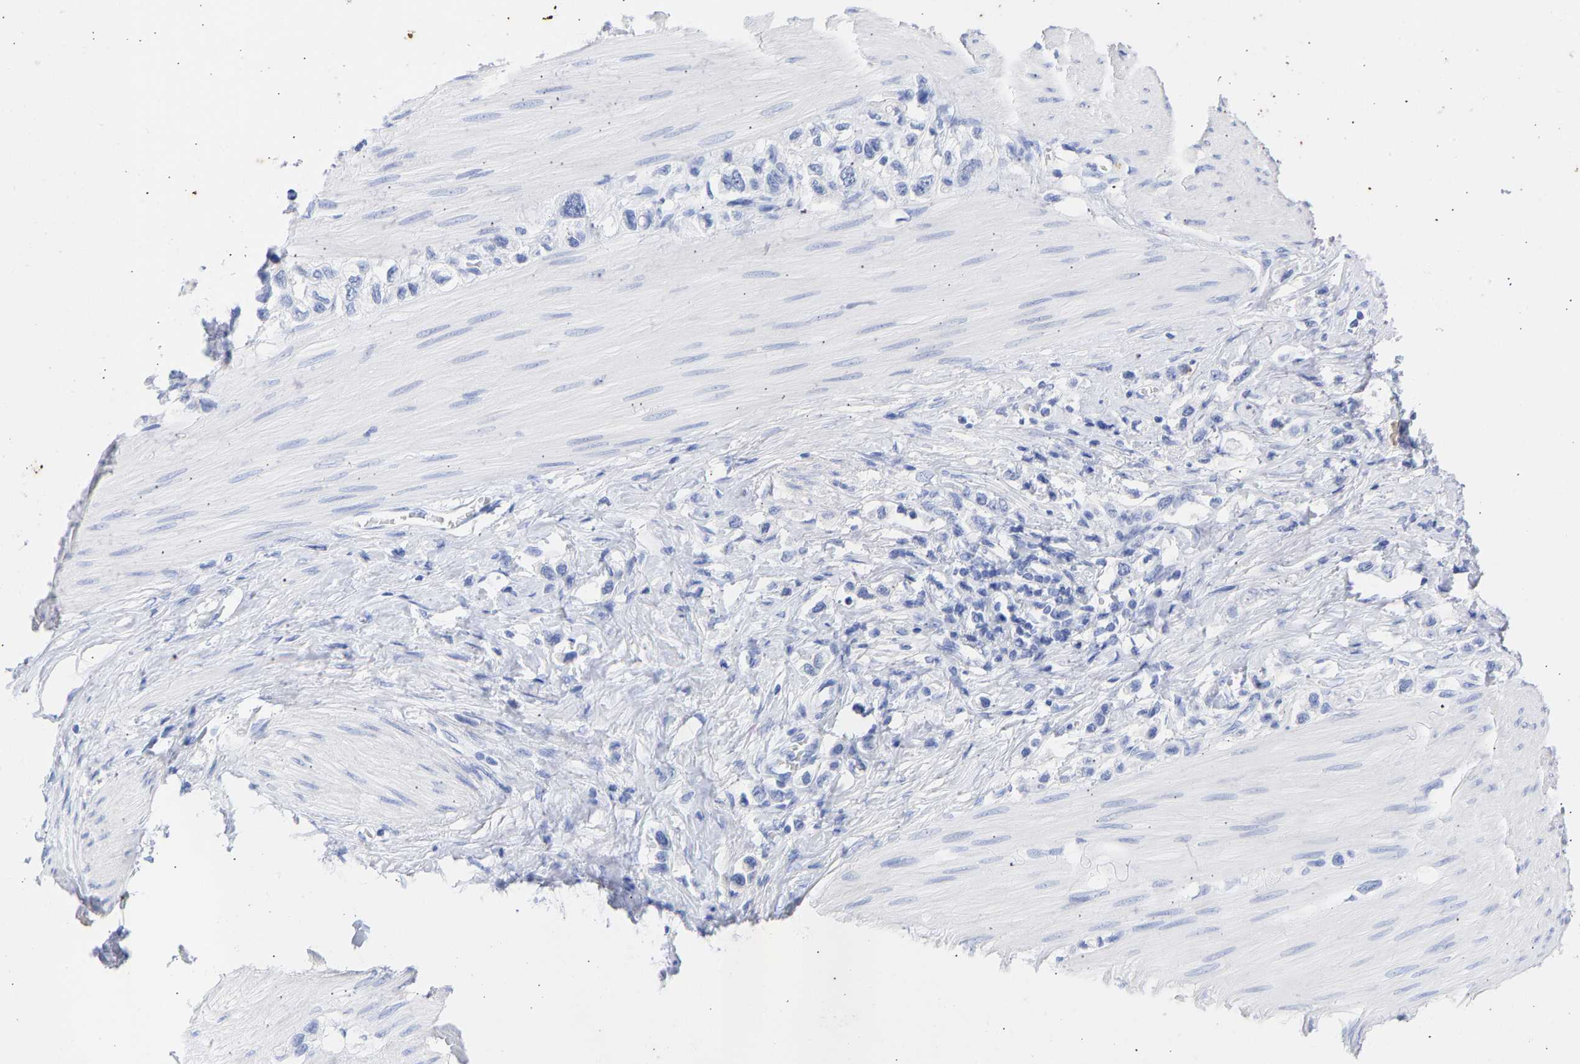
{"staining": {"intensity": "negative", "quantity": "none", "location": "none"}, "tissue": "stomach cancer", "cell_type": "Tumor cells", "image_type": "cancer", "snomed": [{"axis": "morphology", "description": "Adenocarcinoma, NOS"}, {"axis": "topography", "description": "Stomach"}], "caption": "DAB immunohistochemical staining of human stomach adenocarcinoma shows no significant expression in tumor cells. (DAB immunohistochemistry (IHC), high magnification).", "gene": "KRT1", "patient": {"sex": "female", "age": 65}}